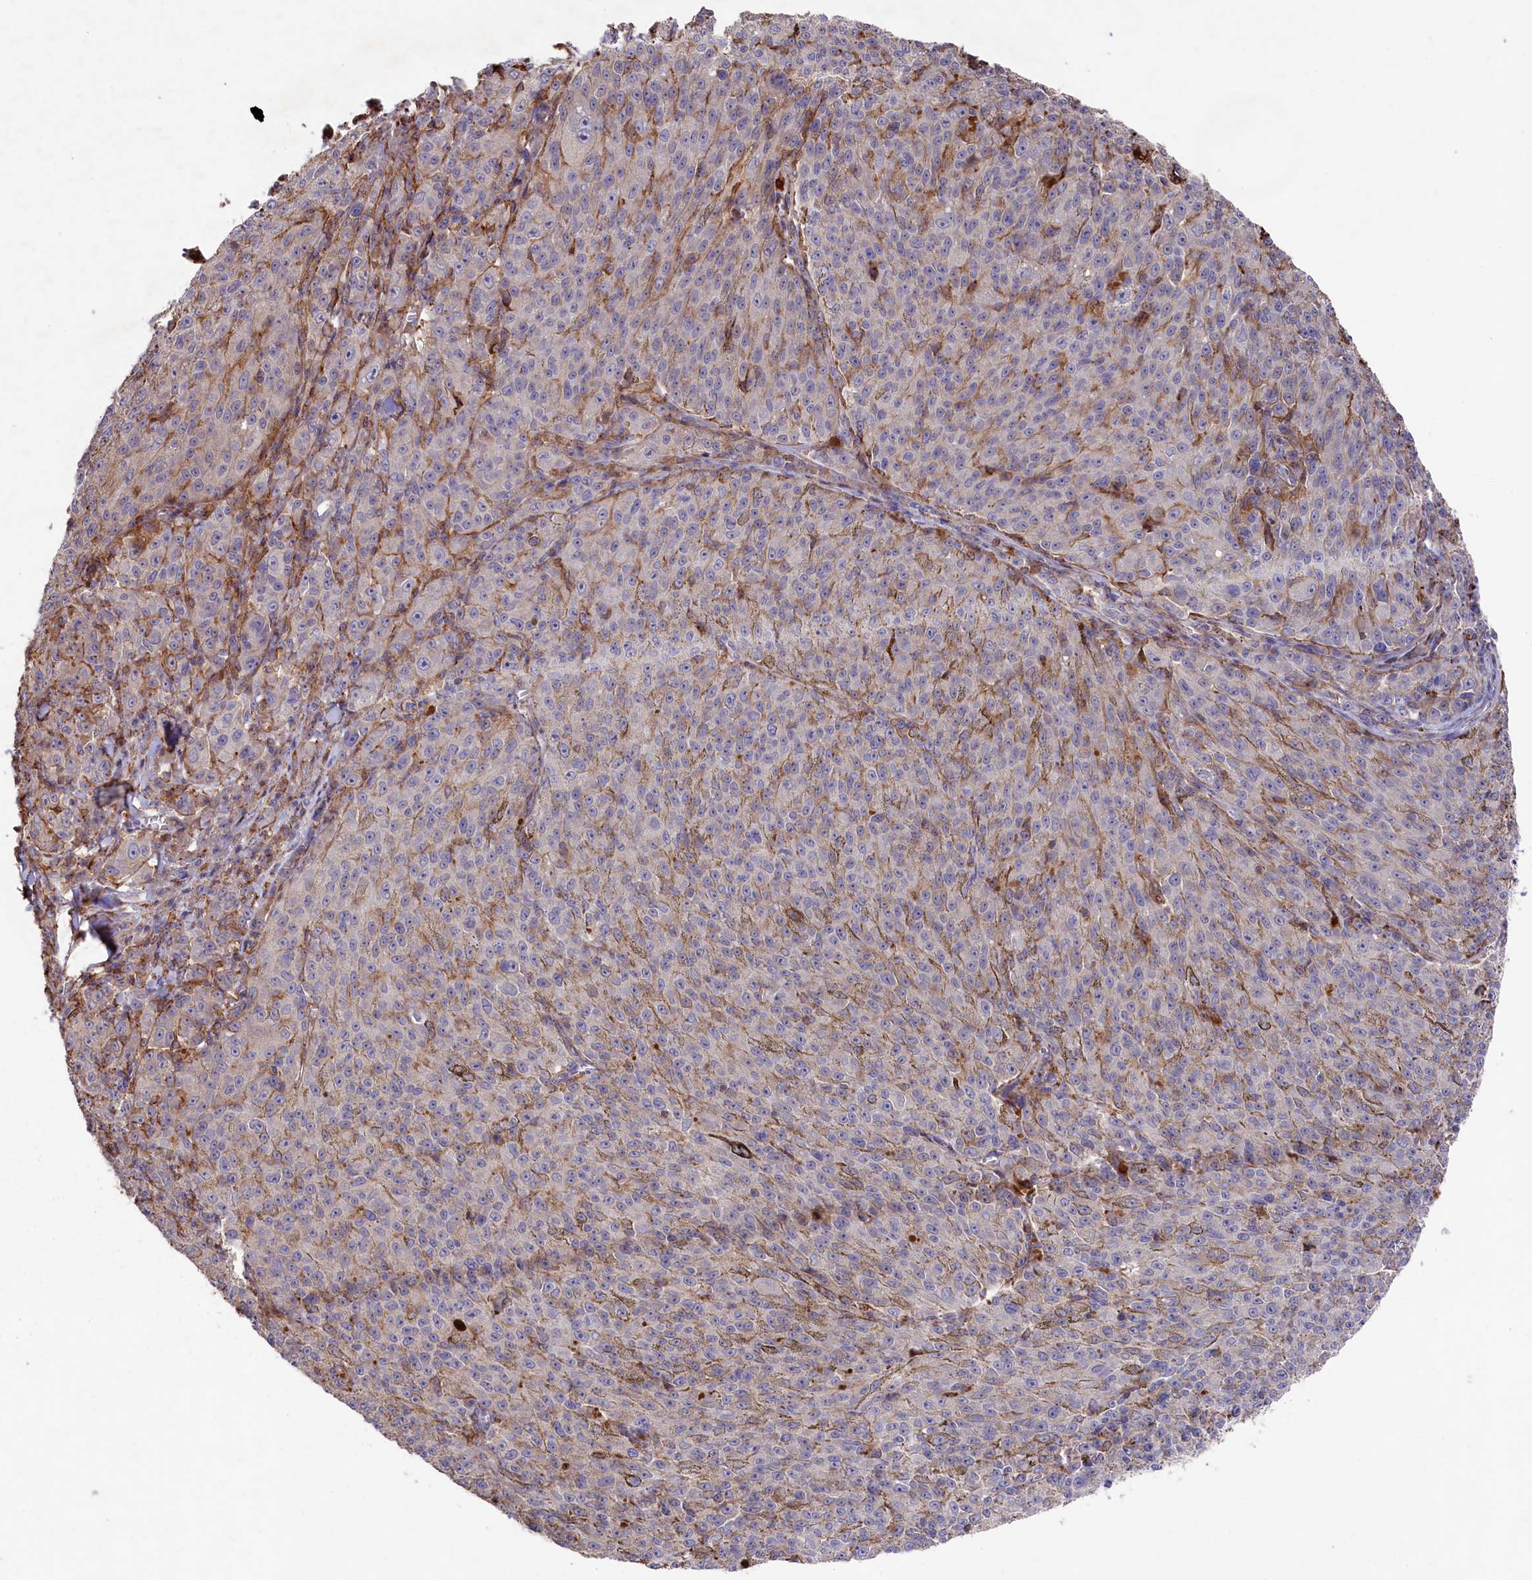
{"staining": {"intensity": "negative", "quantity": "none", "location": "none"}, "tissue": "melanoma", "cell_type": "Tumor cells", "image_type": "cancer", "snomed": [{"axis": "morphology", "description": "Malignant melanoma, NOS"}, {"axis": "topography", "description": "Skin"}], "caption": "DAB immunohistochemical staining of melanoma demonstrates no significant staining in tumor cells. (Brightfield microscopy of DAB immunohistochemistry (IHC) at high magnification).", "gene": "RAPSN", "patient": {"sex": "female", "age": 52}}